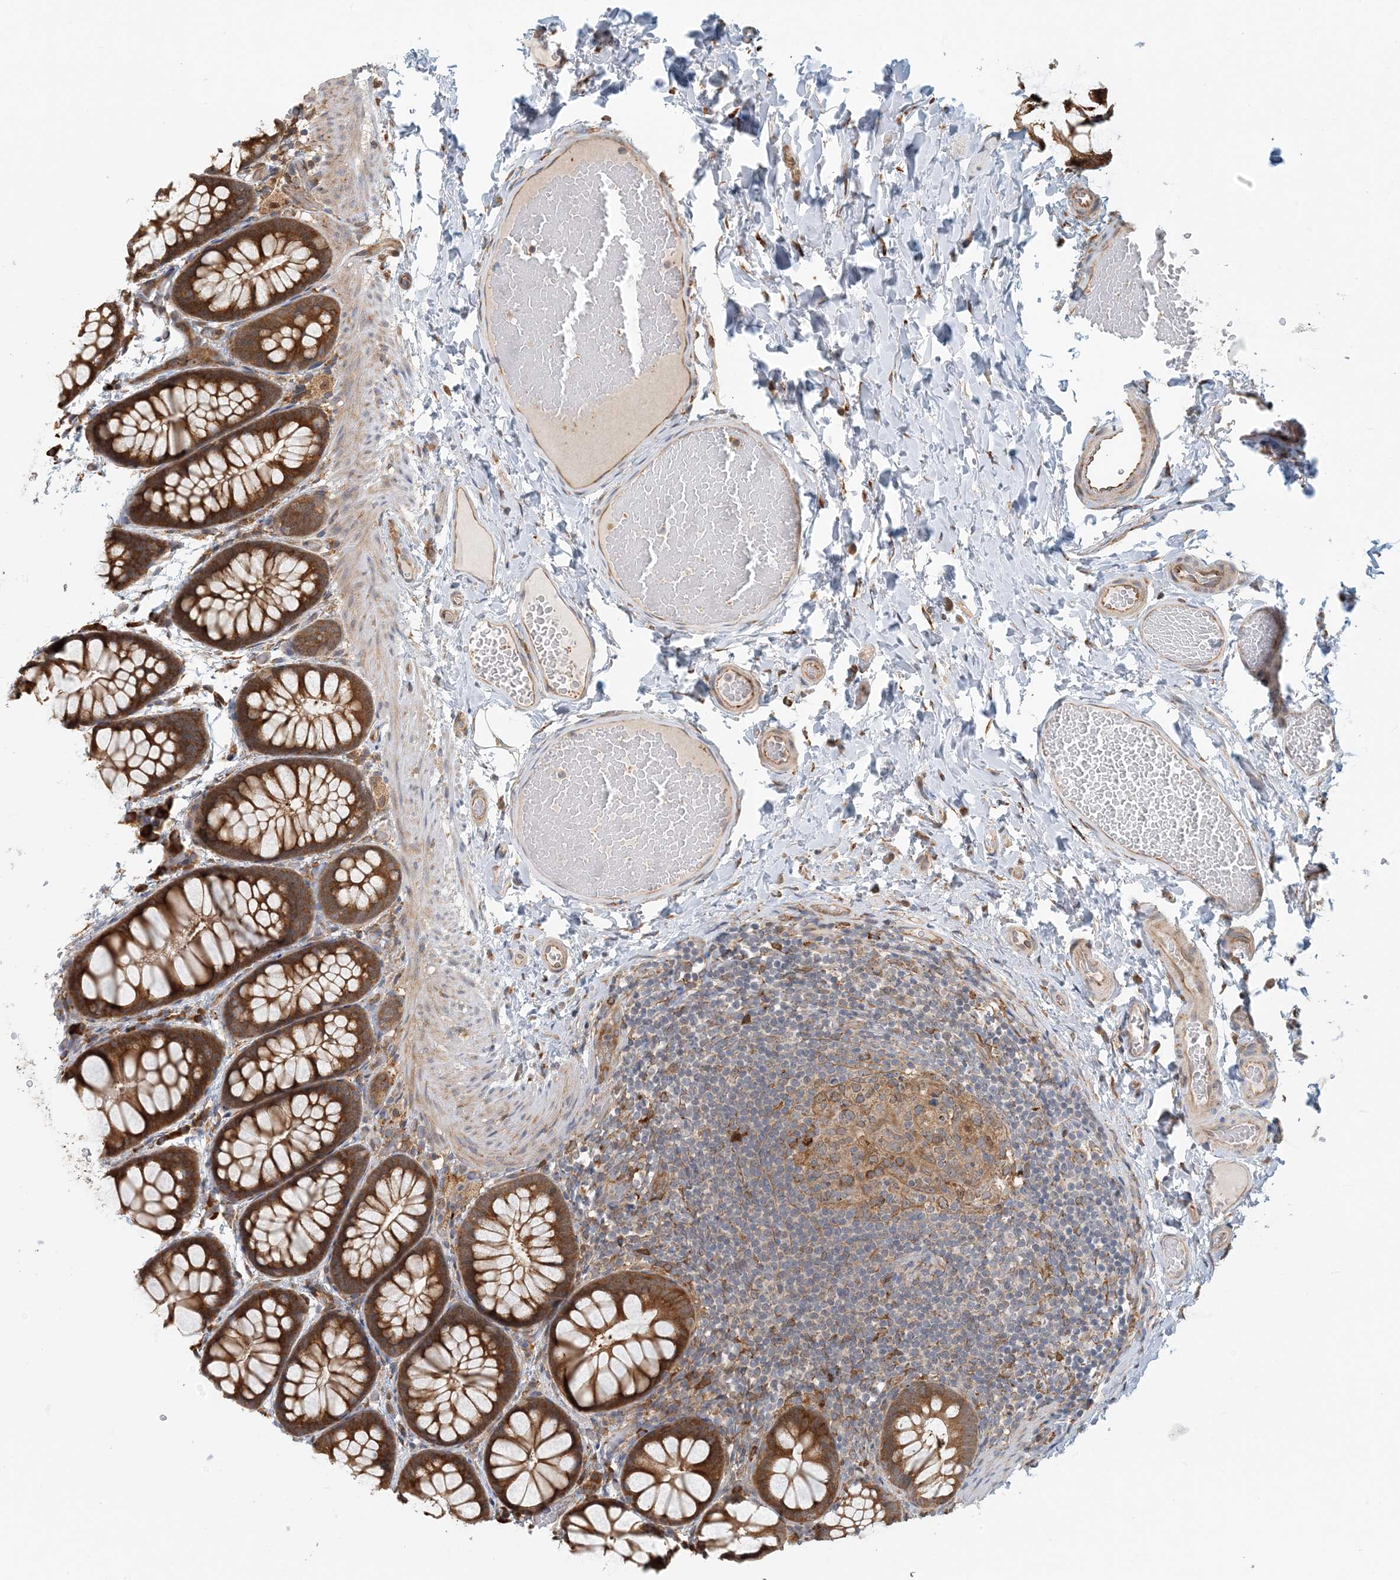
{"staining": {"intensity": "moderate", "quantity": ">75%", "location": "cytoplasmic/membranous"}, "tissue": "colon", "cell_type": "Endothelial cells", "image_type": "normal", "snomed": [{"axis": "morphology", "description": "Normal tissue, NOS"}, {"axis": "topography", "description": "Colon"}], "caption": "Immunohistochemical staining of normal human colon reveals medium levels of moderate cytoplasmic/membranous staining in about >75% of endothelial cells.", "gene": "HNMT", "patient": {"sex": "male", "age": 47}}